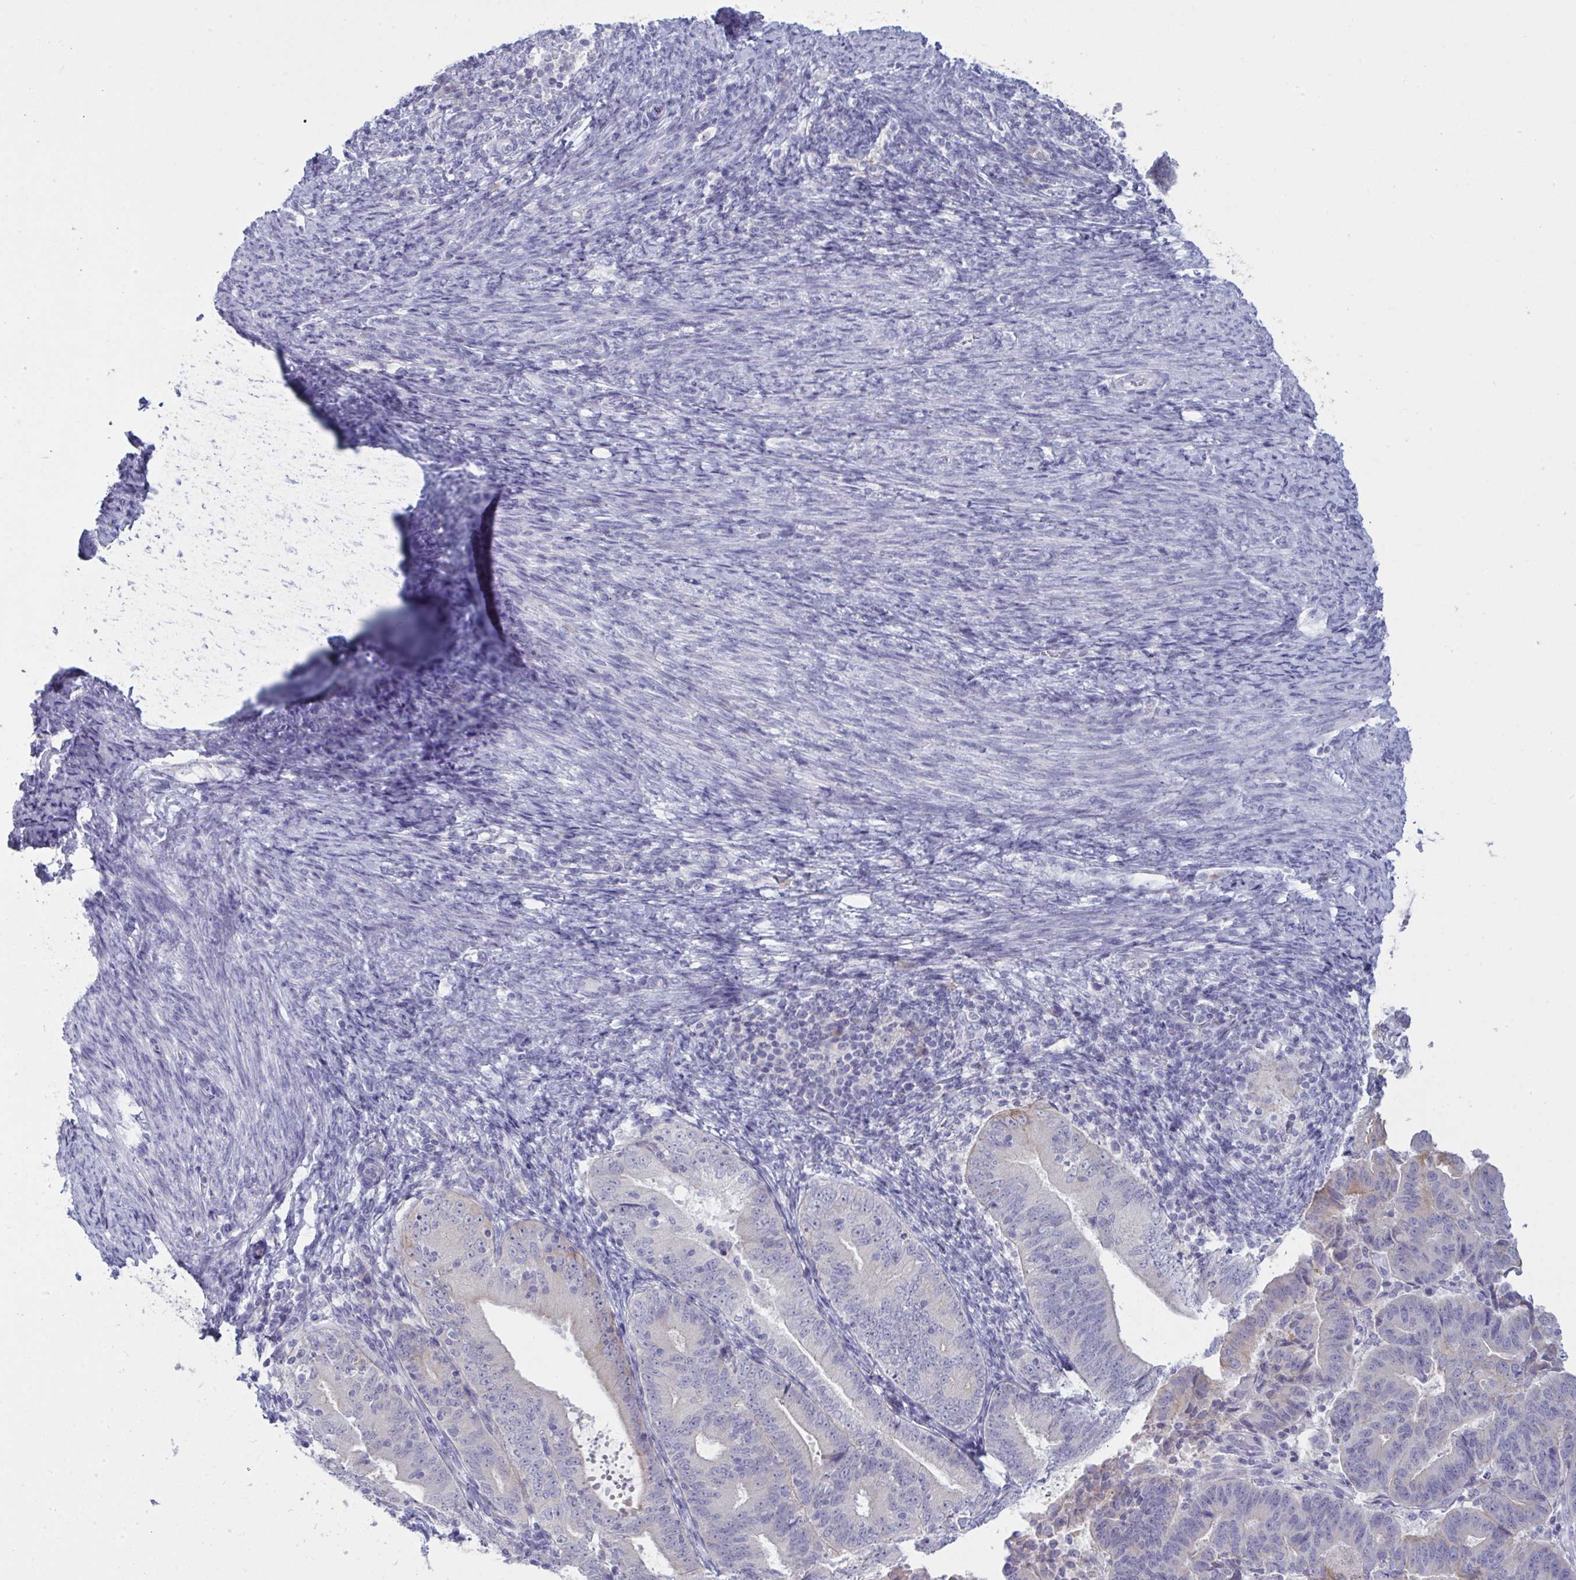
{"staining": {"intensity": "negative", "quantity": "none", "location": "none"}, "tissue": "endometrial cancer", "cell_type": "Tumor cells", "image_type": "cancer", "snomed": [{"axis": "morphology", "description": "Adenocarcinoma, NOS"}, {"axis": "topography", "description": "Endometrium"}], "caption": "An immunohistochemistry micrograph of adenocarcinoma (endometrial) is shown. There is no staining in tumor cells of adenocarcinoma (endometrial).", "gene": "TENT5D", "patient": {"sex": "female", "age": 70}}